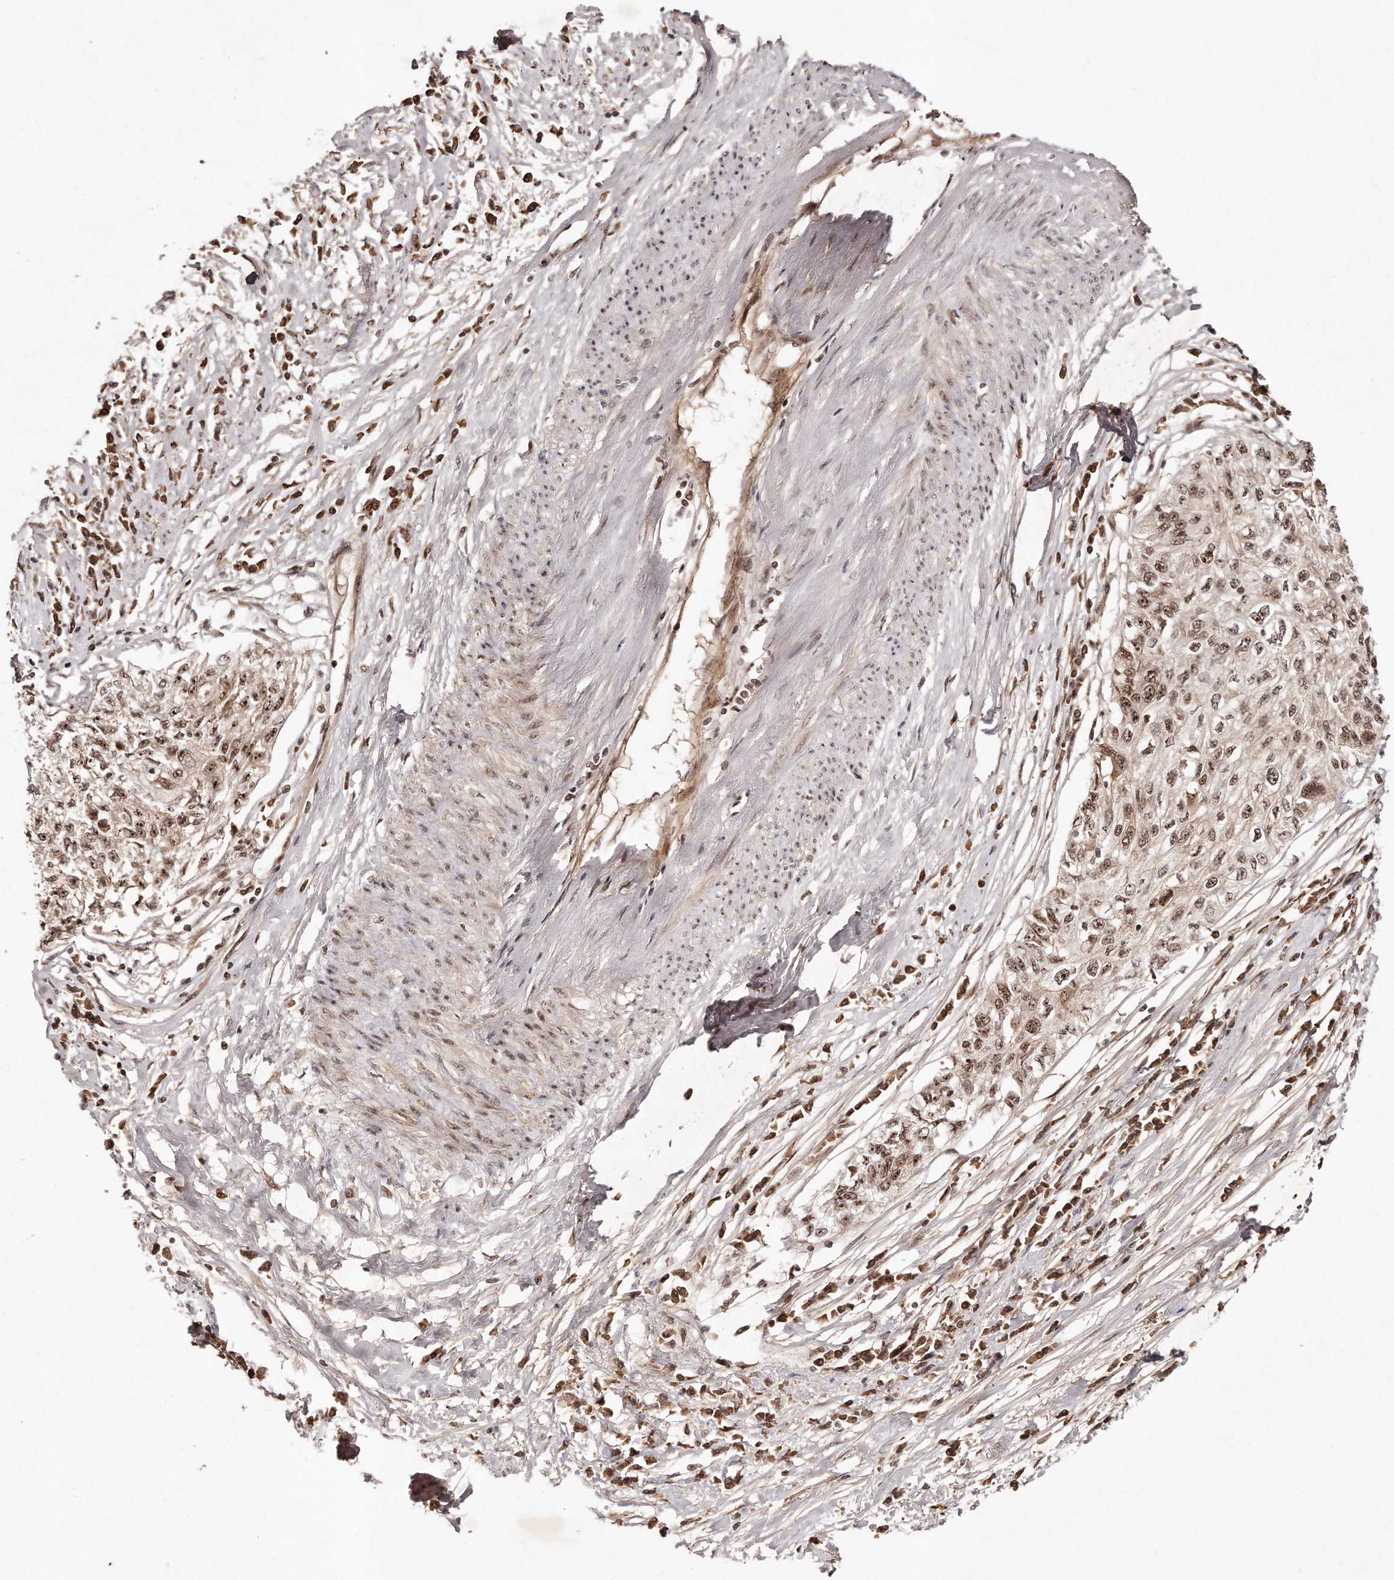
{"staining": {"intensity": "moderate", "quantity": ">75%", "location": "nuclear"}, "tissue": "cervical cancer", "cell_type": "Tumor cells", "image_type": "cancer", "snomed": [{"axis": "morphology", "description": "Squamous cell carcinoma, NOS"}, {"axis": "topography", "description": "Cervix"}], "caption": "Cervical cancer (squamous cell carcinoma) stained with a protein marker demonstrates moderate staining in tumor cells.", "gene": "SOX4", "patient": {"sex": "female", "age": 57}}